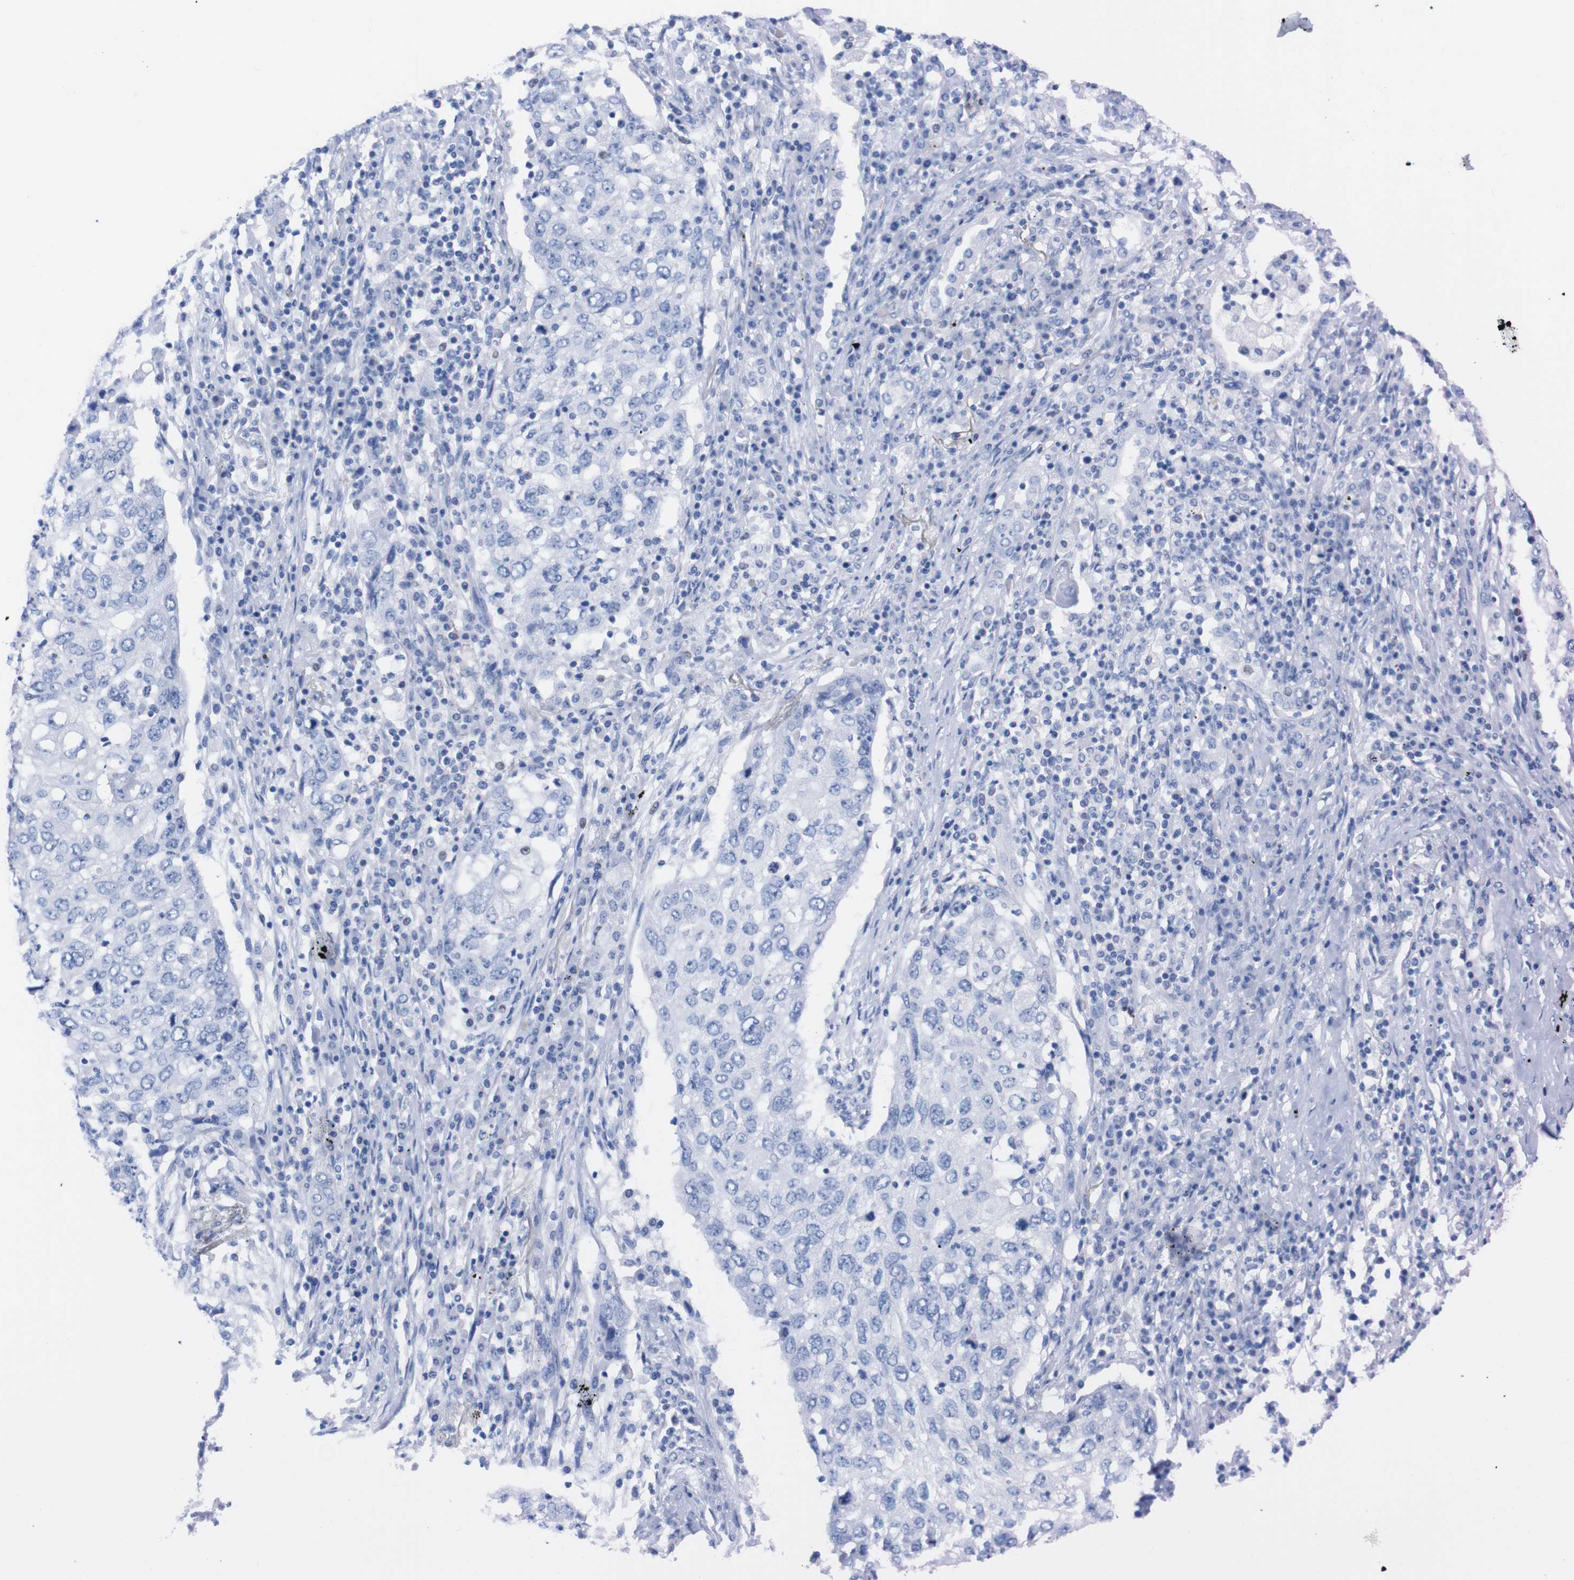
{"staining": {"intensity": "negative", "quantity": "none", "location": "none"}, "tissue": "lung cancer", "cell_type": "Tumor cells", "image_type": "cancer", "snomed": [{"axis": "morphology", "description": "Squamous cell carcinoma, NOS"}, {"axis": "topography", "description": "Lung"}], "caption": "Immunohistochemical staining of squamous cell carcinoma (lung) reveals no significant staining in tumor cells.", "gene": "P2RY12", "patient": {"sex": "female", "age": 63}}